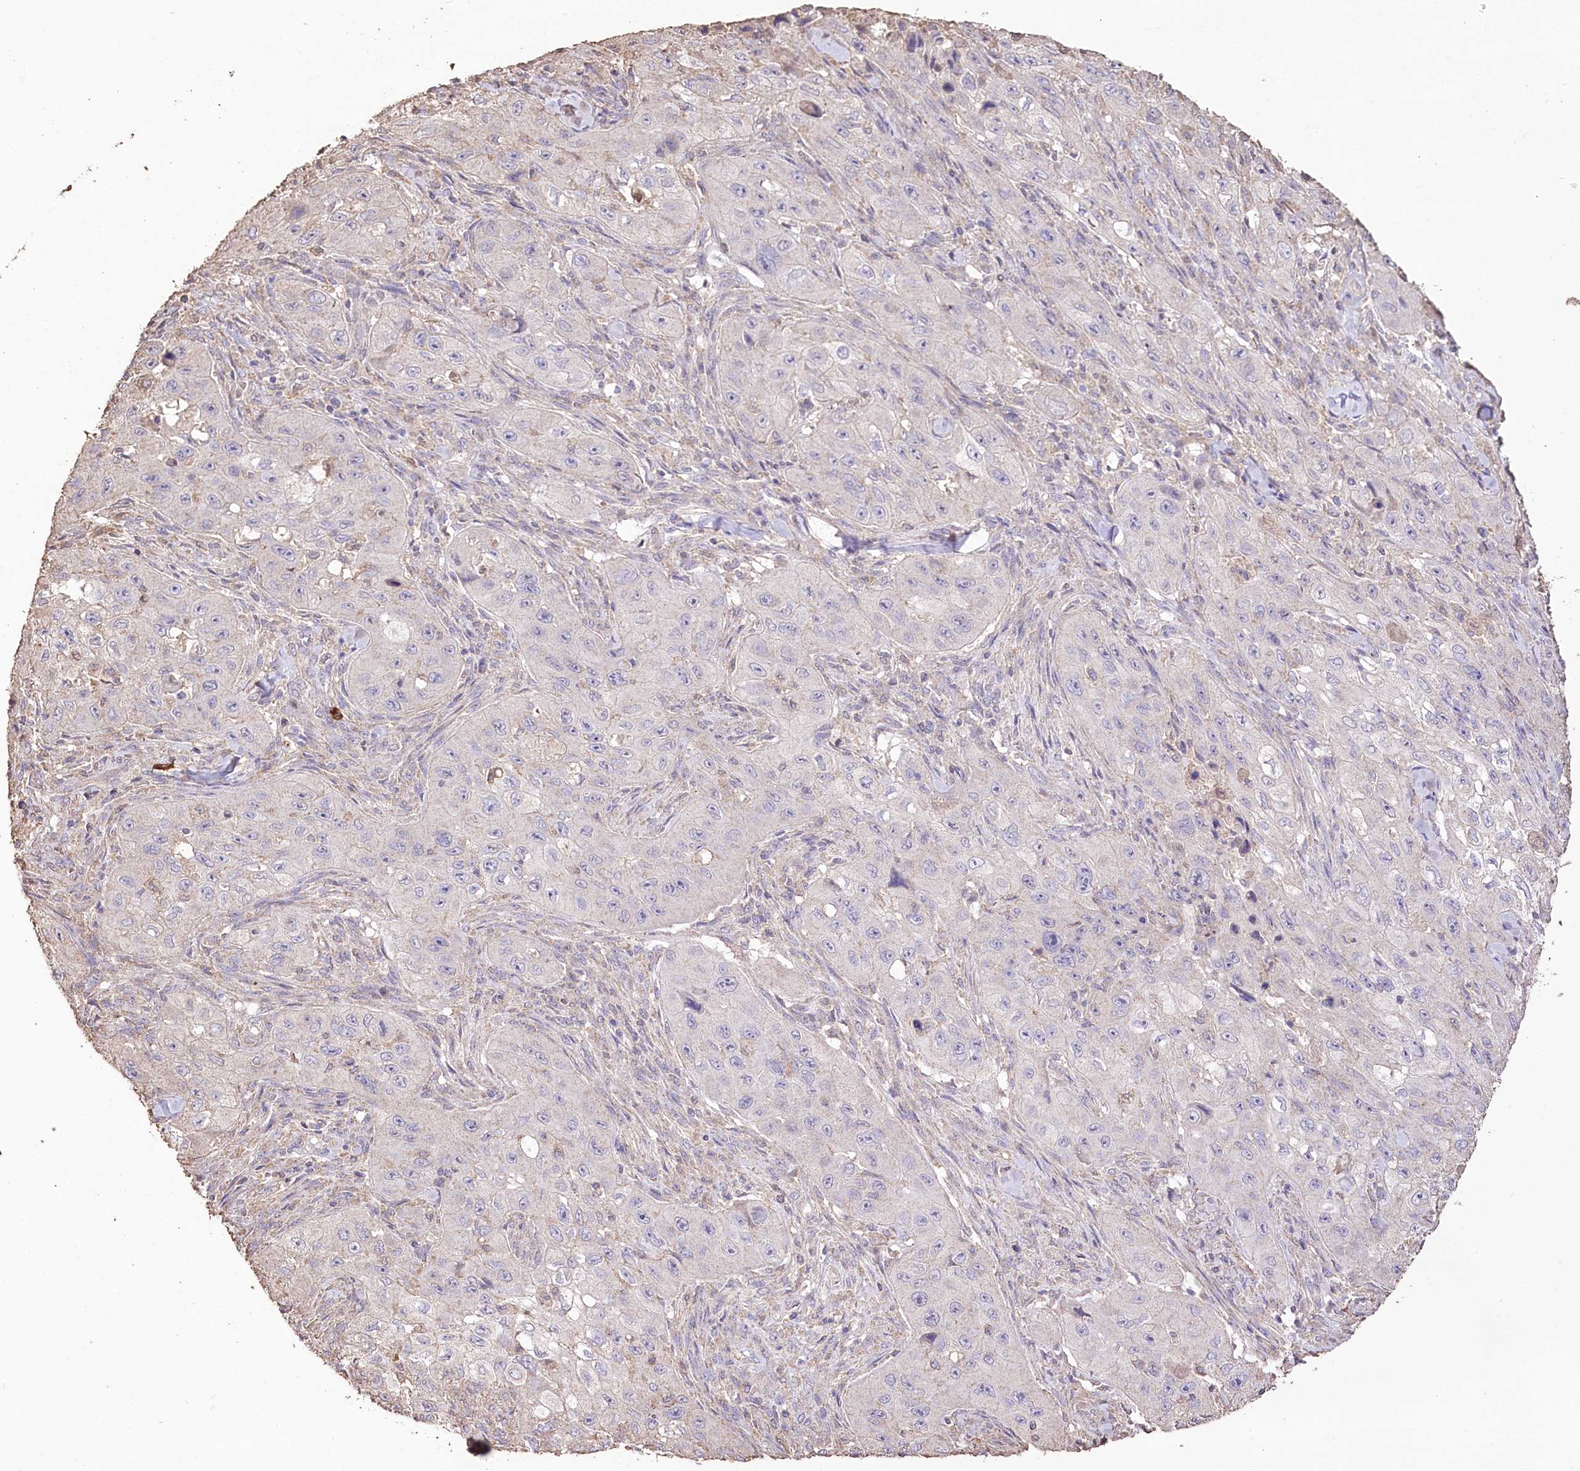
{"staining": {"intensity": "negative", "quantity": "none", "location": "none"}, "tissue": "skin cancer", "cell_type": "Tumor cells", "image_type": "cancer", "snomed": [{"axis": "morphology", "description": "Squamous cell carcinoma, NOS"}, {"axis": "topography", "description": "Skin"}, {"axis": "topography", "description": "Subcutis"}], "caption": "Immunohistochemistry (IHC) photomicrograph of human skin cancer stained for a protein (brown), which demonstrates no expression in tumor cells.", "gene": "IREB2", "patient": {"sex": "male", "age": 73}}